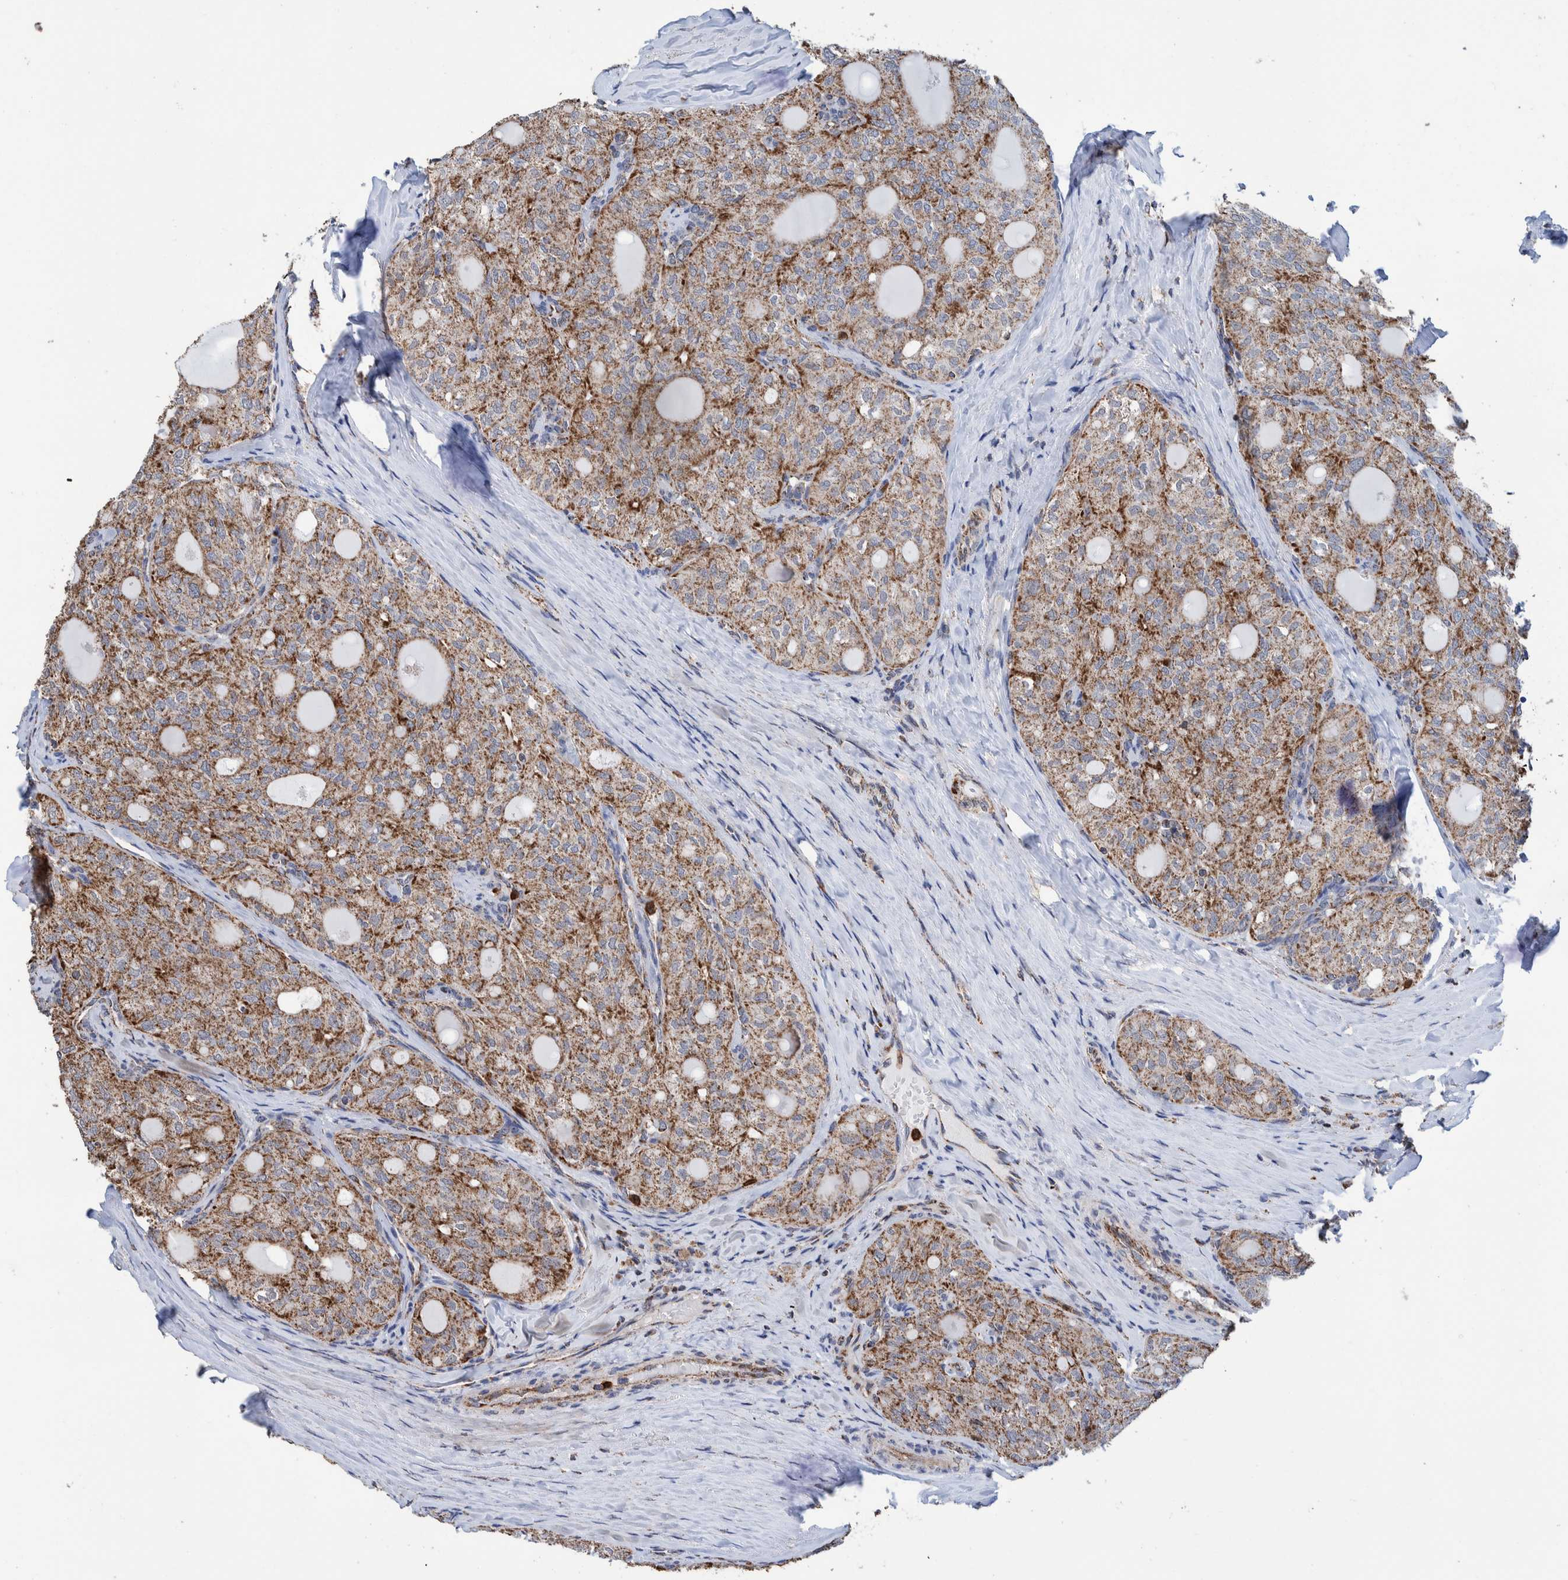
{"staining": {"intensity": "moderate", "quantity": ">75%", "location": "cytoplasmic/membranous"}, "tissue": "thyroid cancer", "cell_type": "Tumor cells", "image_type": "cancer", "snomed": [{"axis": "morphology", "description": "Follicular adenoma carcinoma, NOS"}, {"axis": "topography", "description": "Thyroid gland"}], "caption": "Immunohistochemistry (IHC) (DAB) staining of follicular adenoma carcinoma (thyroid) reveals moderate cytoplasmic/membranous protein expression in about >75% of tumor cells. (DAB IHC with brightfield microscopy, high magnification).", "gene": "DECR1", "patient": {"sex": "male", "age": 75}}